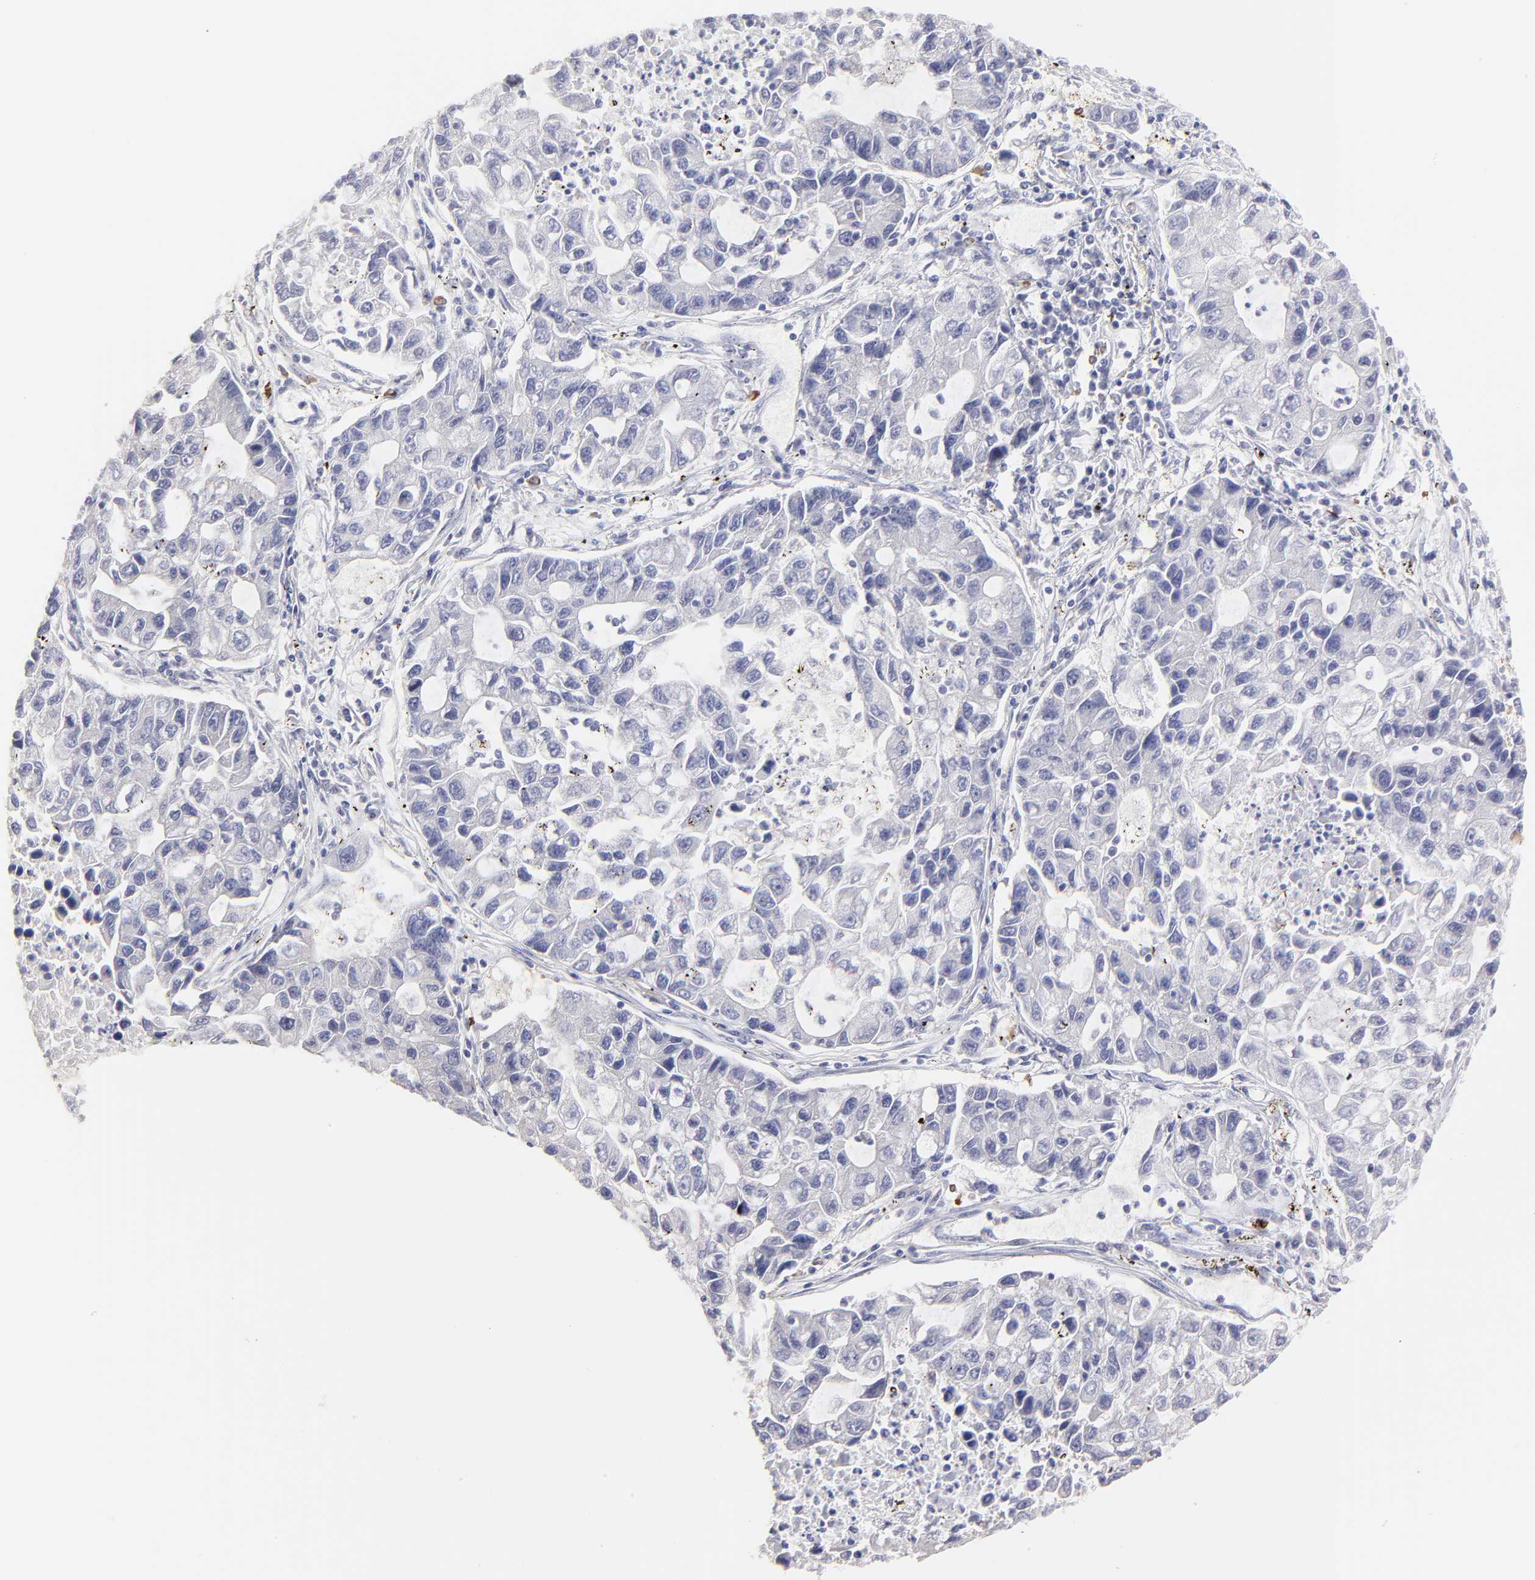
{"staining": {"intensity": "negative", "quantity": "none", "location": "none"}, "tissue": "lung cancer", "cell_type": "Tumor cells", "image_type": "cancer", "snomed": [{"axis": "morphology", "description": "Adenocarcinoma, NOS"}, {"axis": "topography", "description": "Lung"}], "caption": "Immunohistochemical staining of lung cancer demonstrates no significant positivity in tumor cells.", "gene": "BTG2", "patient": {"sex": "female", "age": 51}}